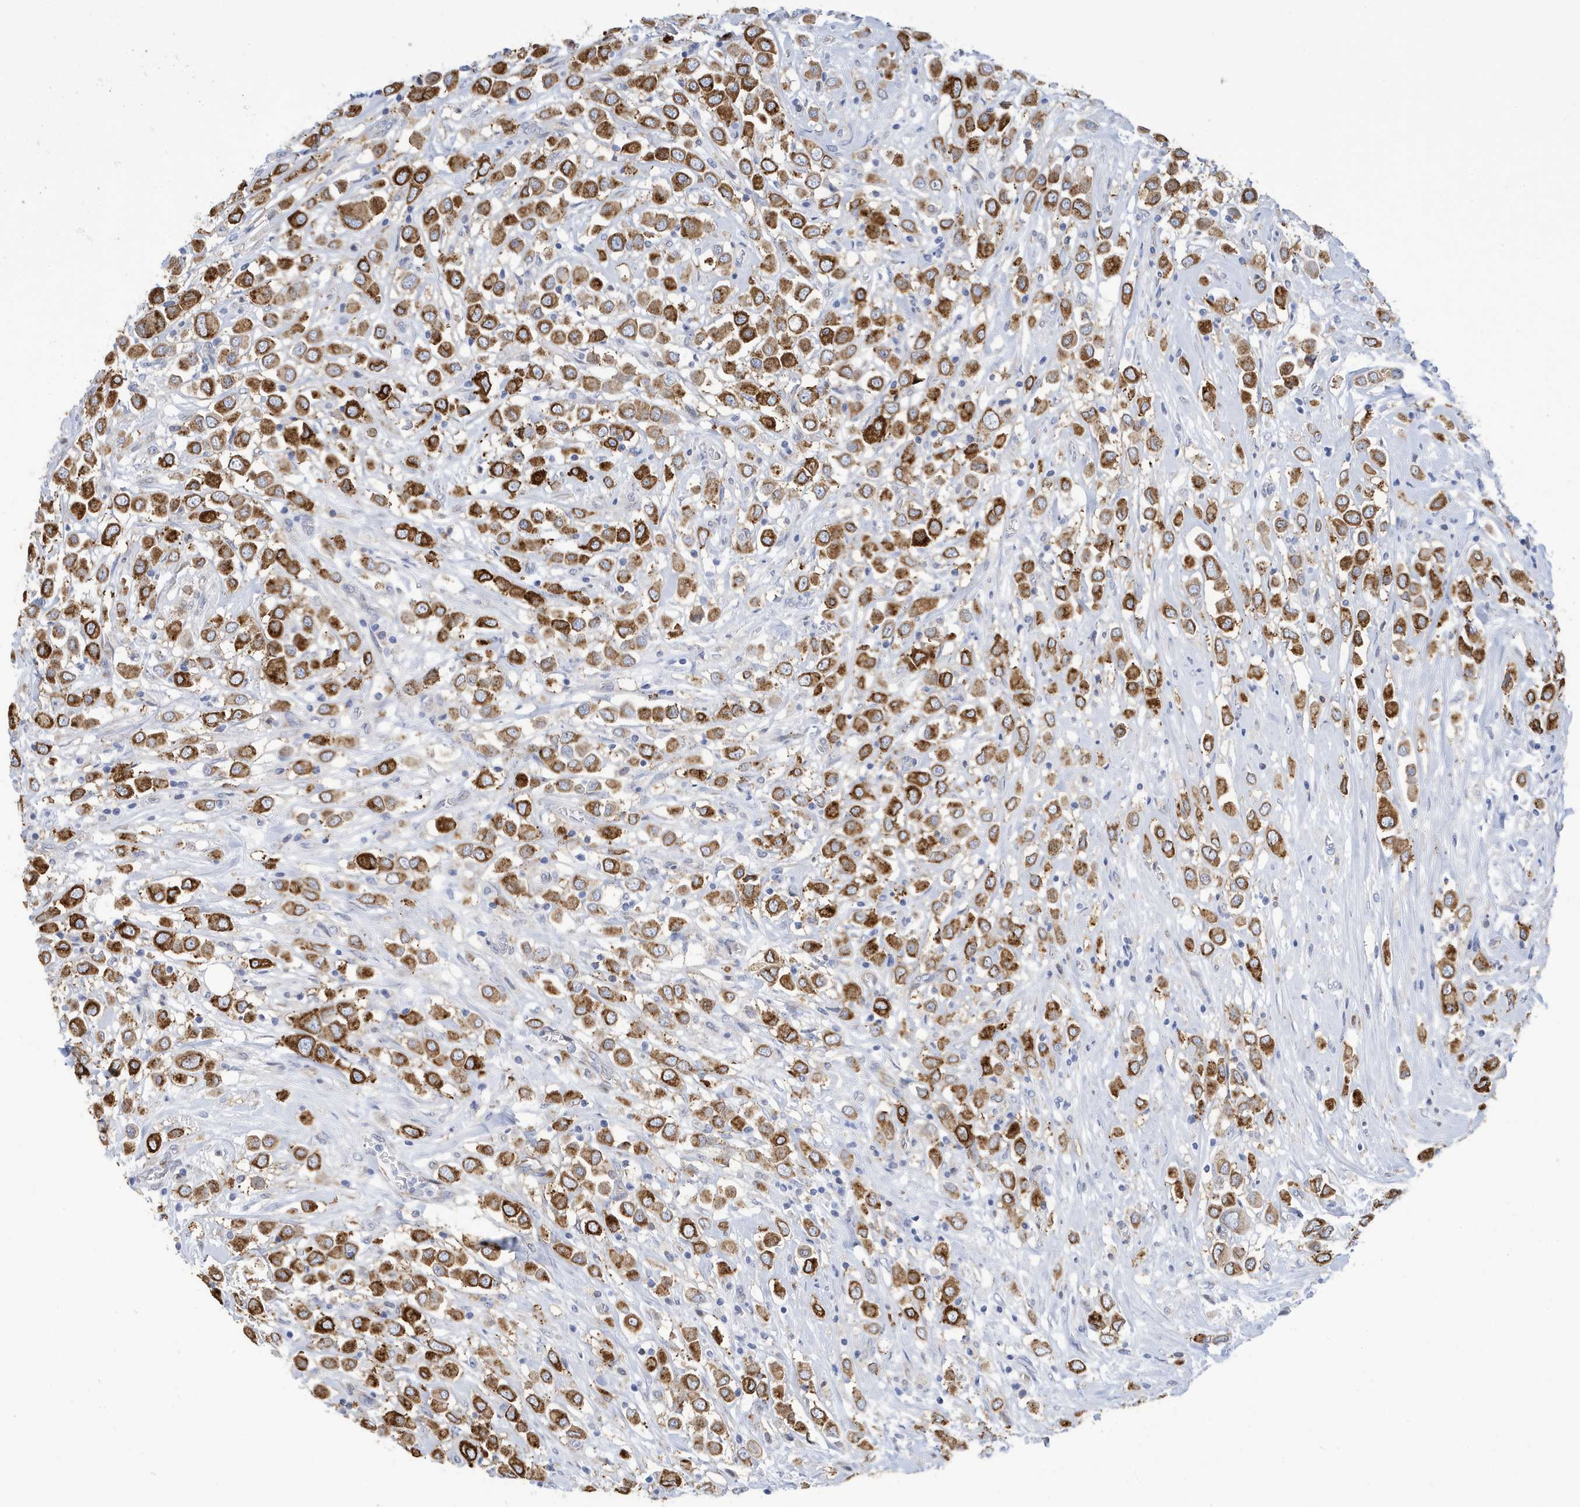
{"staining": {"intensity": "strong", "quantity": ">75%", "location": "cytoplasmic/membranous"}, "tissue": "breast cancer", "cell_type": "Tumor cells", "image_type": "cancer", "snomed": [{"axis": "morphology", "description": "Duct carcinoma"}, {"axis": "topography", "description": "Breast"}], "caption": "Breast cancer (invasive ductal carcinoma) stained with immunohistochemistry (IHC) exhibits strong cytoplasmic/membranous positivity in approximately >75% of tumor cells. Immunohistochemistry stains the protein of interest in brown and the nuclei are stained blue.", "gene": "SEMA3F", "patient": {"sex": "female", "age": 61}}